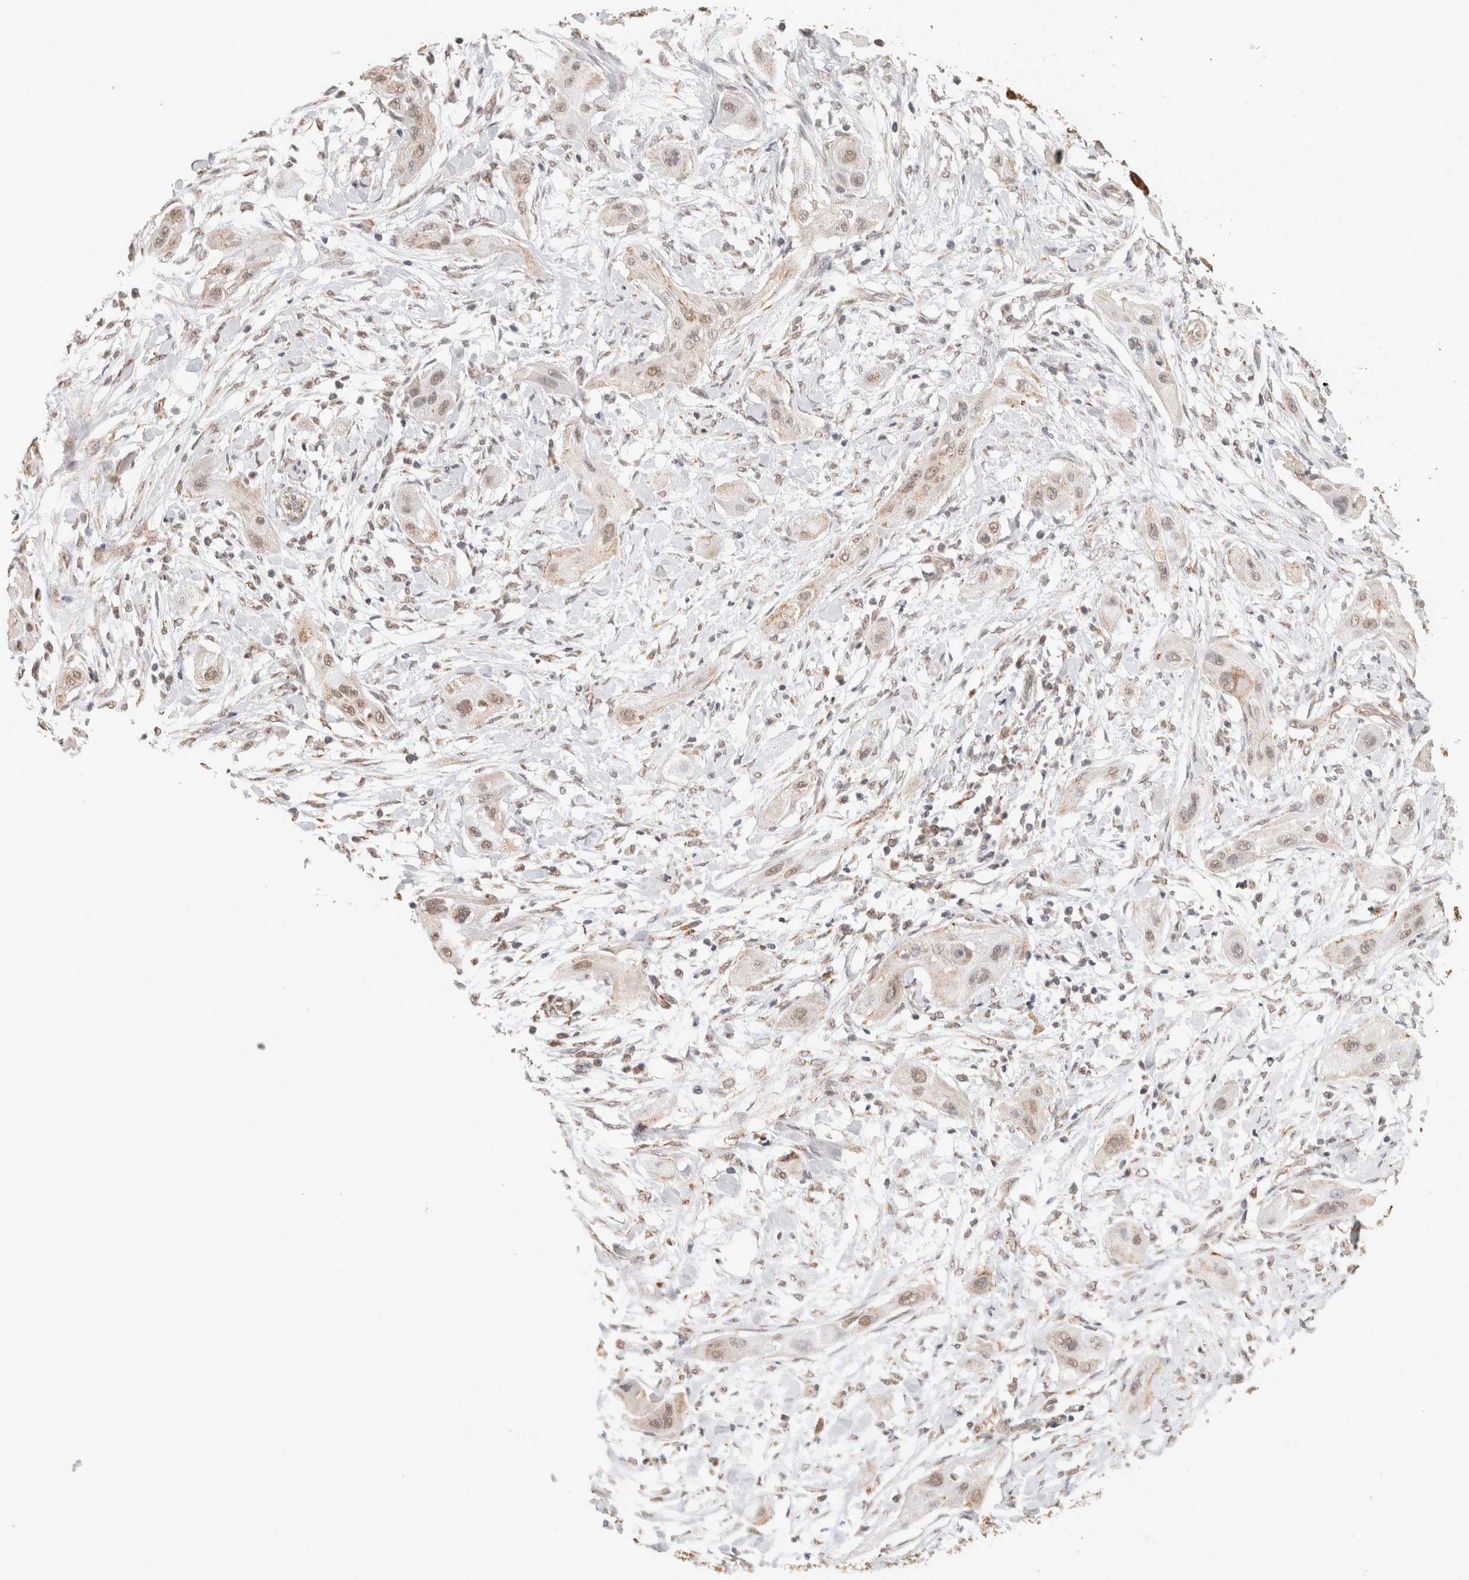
{"staining": {"intensity": "weak", "quantity": ">75%", "location": "cytoplasmic/membranous,nuclear"}, "tissue": "lung cancer", "cell_type": "Tumor cells", "image_type": "cancer", "snomed": [{"axis": "morphology", "description": "Squamous cell carcinoma, NOS"}, {"axis": "topography", "description": "Lung"}], "caption": "IHC photomicrograph of human squamous cell carcinoma (lung) stained for a protein (brown), which reveals low levels of weak cytoplasmic/membranous and nuclear expression in approximately >75% of tumor cells.", "gene": "BNIP3L", "patient": {"sex": "female", "age": 47}}